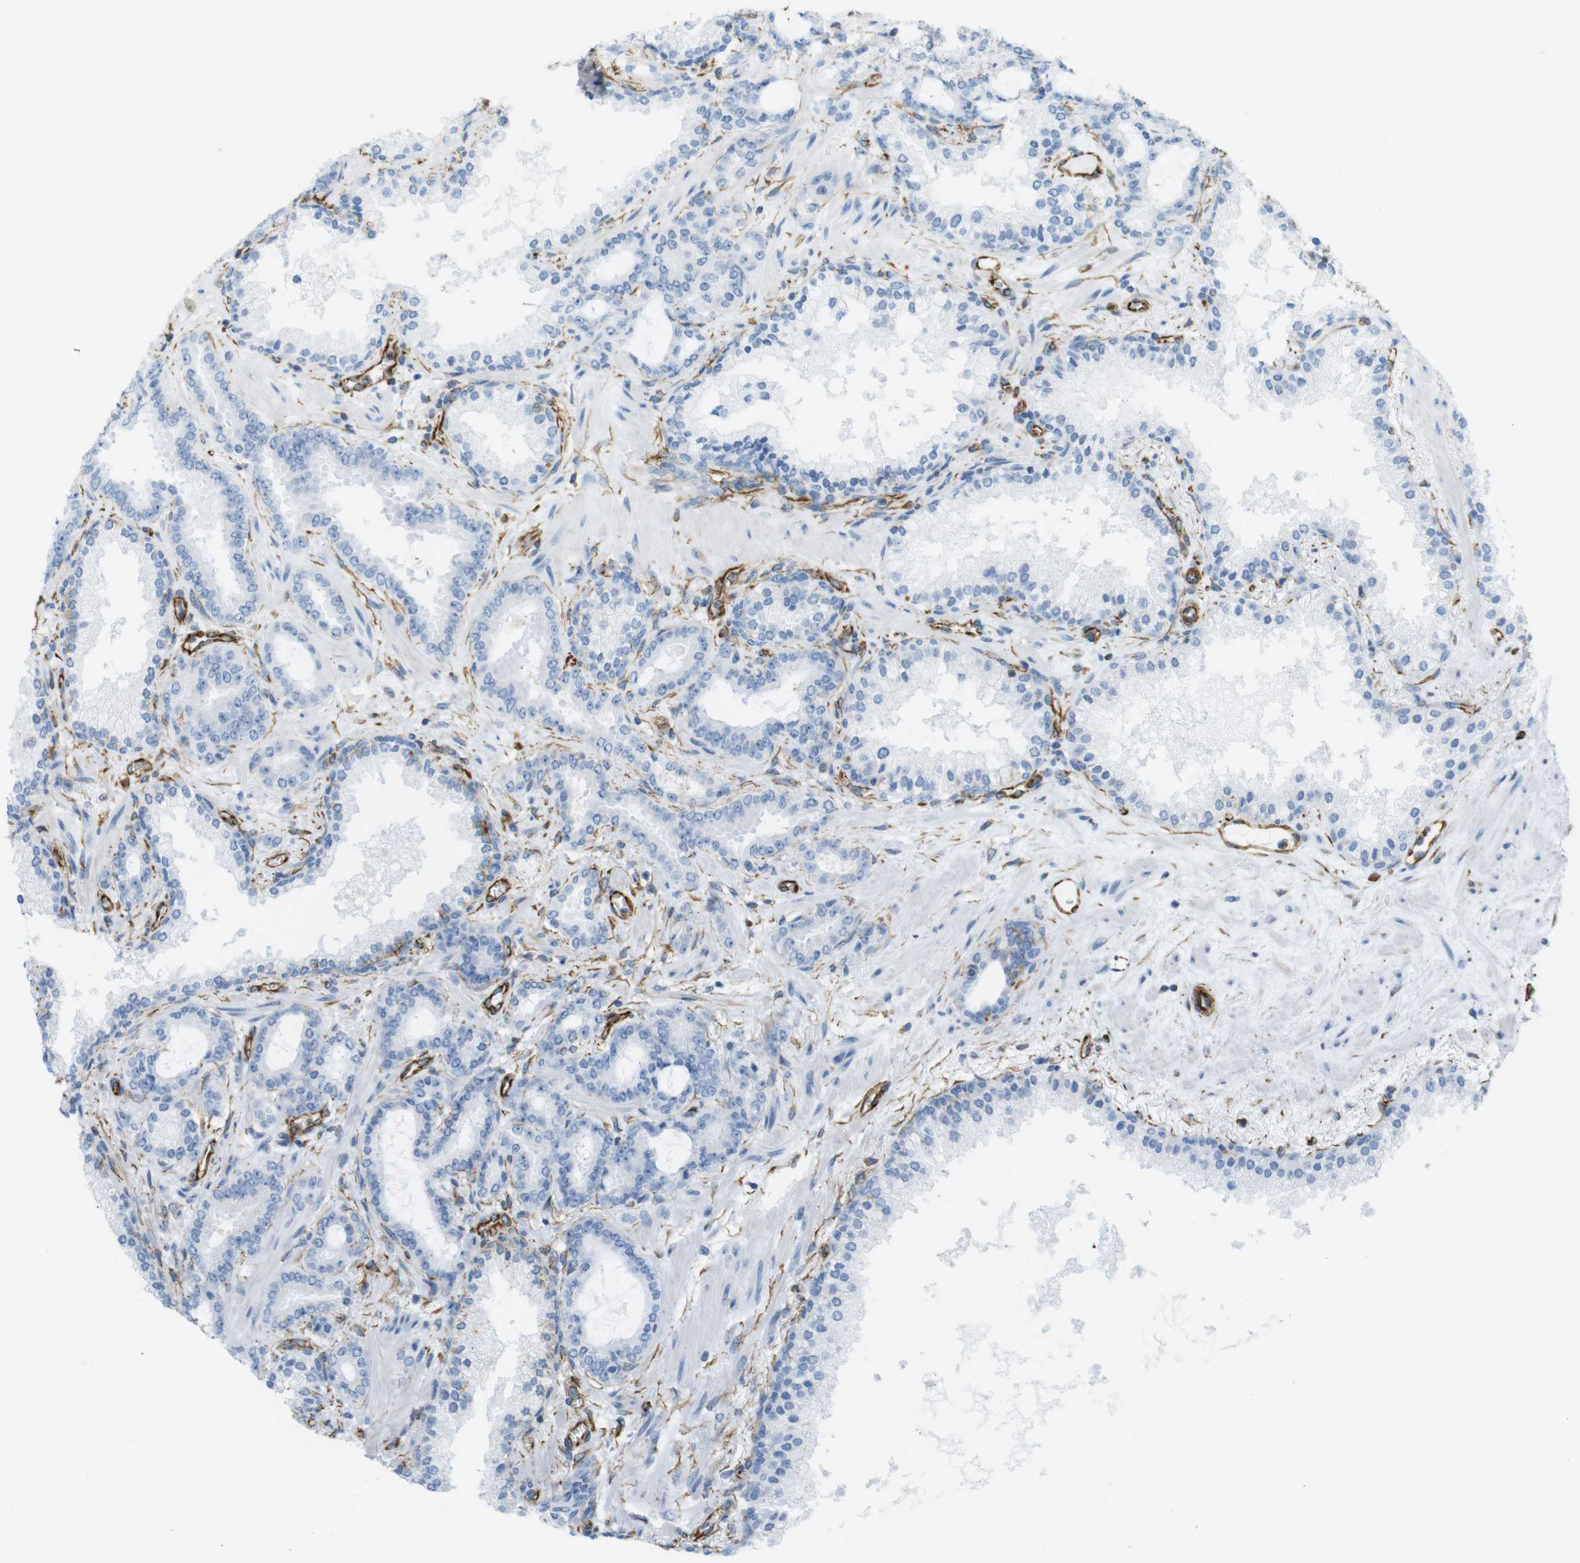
{"staining": {"intensity": "negative", "quantity": "none", "location": "none"}, "tissue": "prostate cancer", "cell_type": "Tumor cells", "image_type": "cancer", "snomed": [{"axis": "morphology", "description": "Adenocarcinoma, Low grade"}, {"axis": "topography", "description": "Prostate"}], "caption": "Immunohistochemistry (IHC) image of neoplastic tissue: prostate adenocarcinoma (low-grade) stained with DAB (3,3'-diaminobenzidine) exhibits no significant protein staining in tumor cells.", "gene": "MS4A10", "patient": {"sex": "male", "age": 60}}